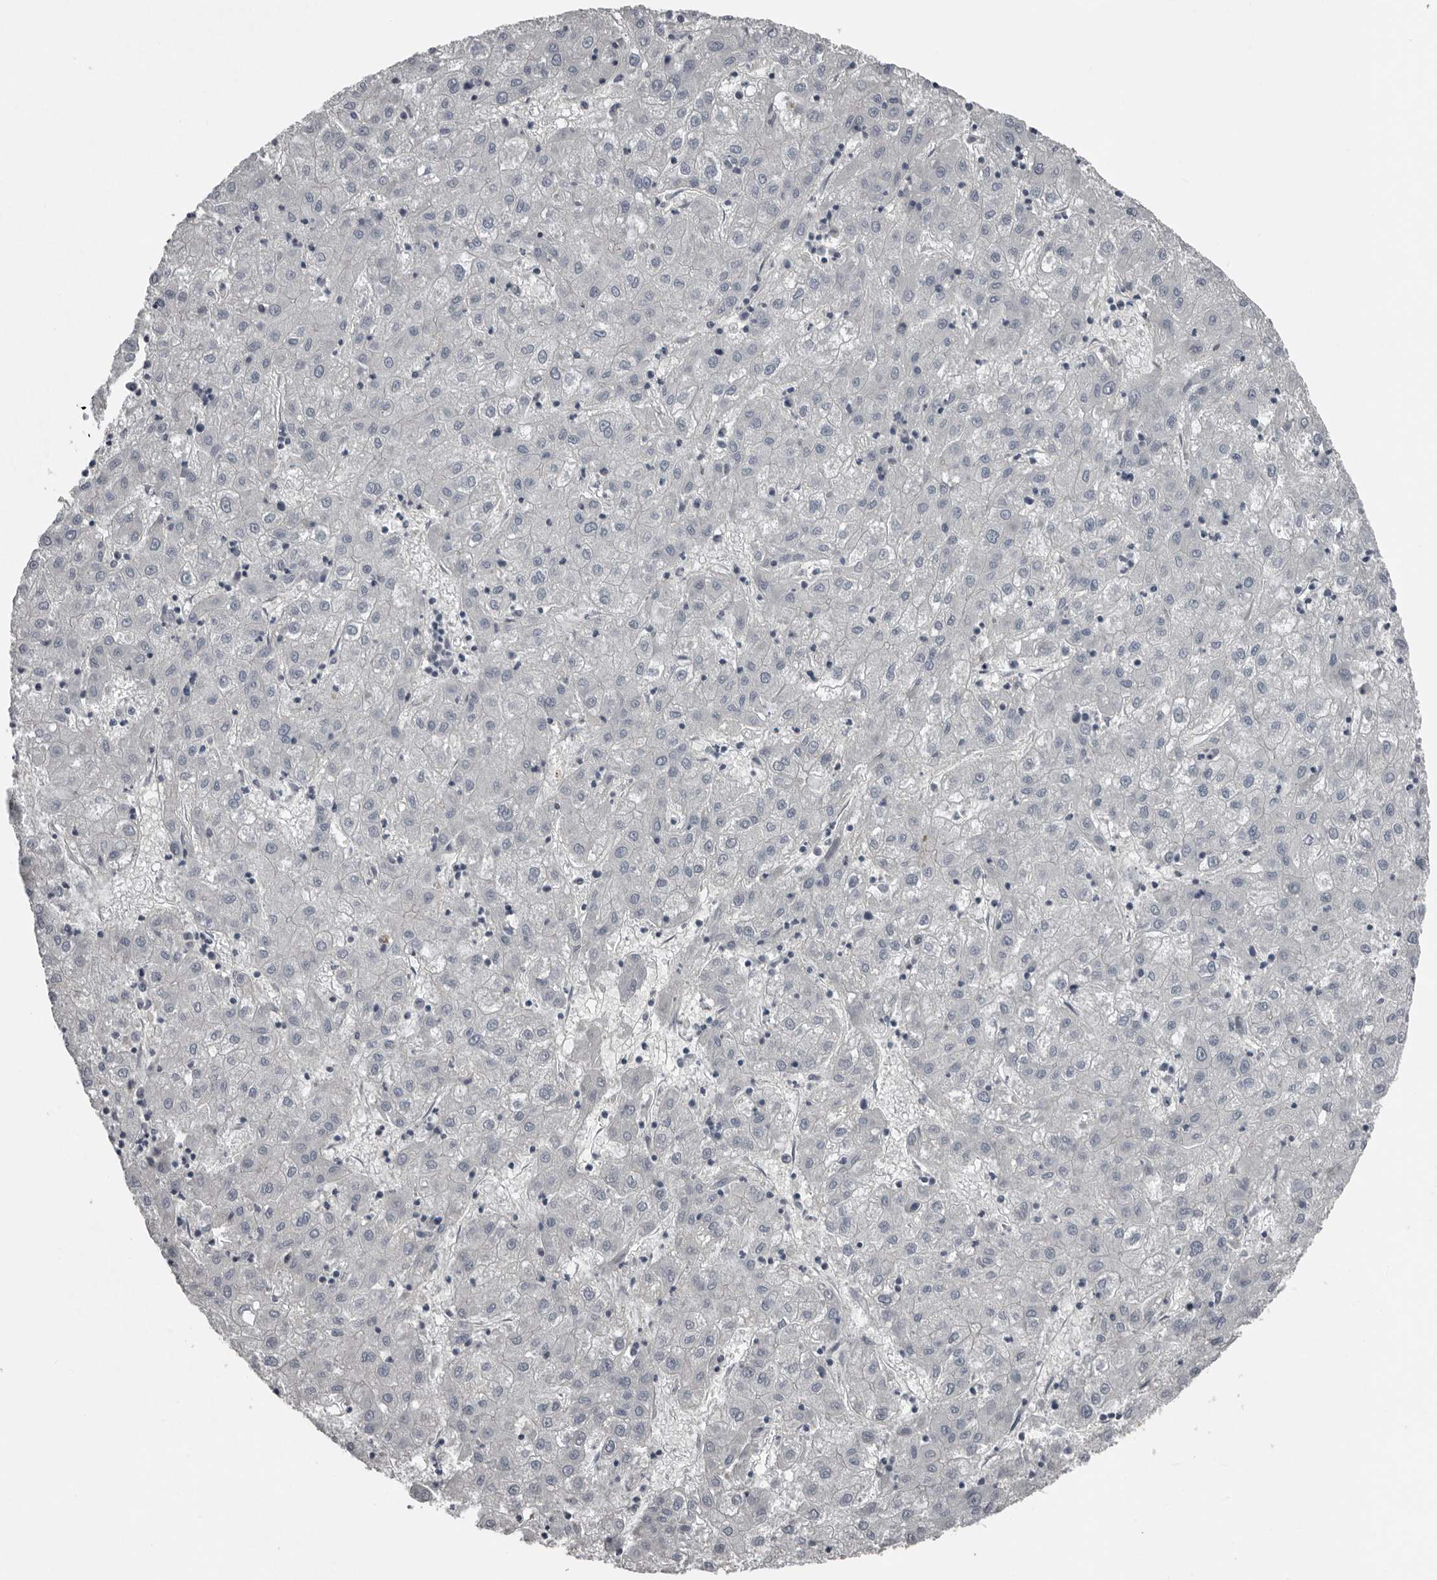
{"staining": {"intensity": "negative", "quantity": "none", "location": "none"}, "tissue": "liver cancer", "cell_type": "Tumor cells", "image_type": "cancer", "snomed": [{"axis": "morphology", "description": "Carcinoma, Hepatocellular, NOS"}, {"axis": "topography", "description": "Liver"}], "caption": "A high-resolution histopathology image shows immunohistochemistry (IHC) staining of hepatocellular carcinoma (liver), which displays no significant staining in tumor cells. The staining was performed using DAB (3,3'-diaminobenzidine) to visualize the protein expression in brown, while the nuclei were stained in blue with hematoxylin (Magnification: 20x).", "gene": "FABP7", "patient": {"sex": "male", "age": 72}}